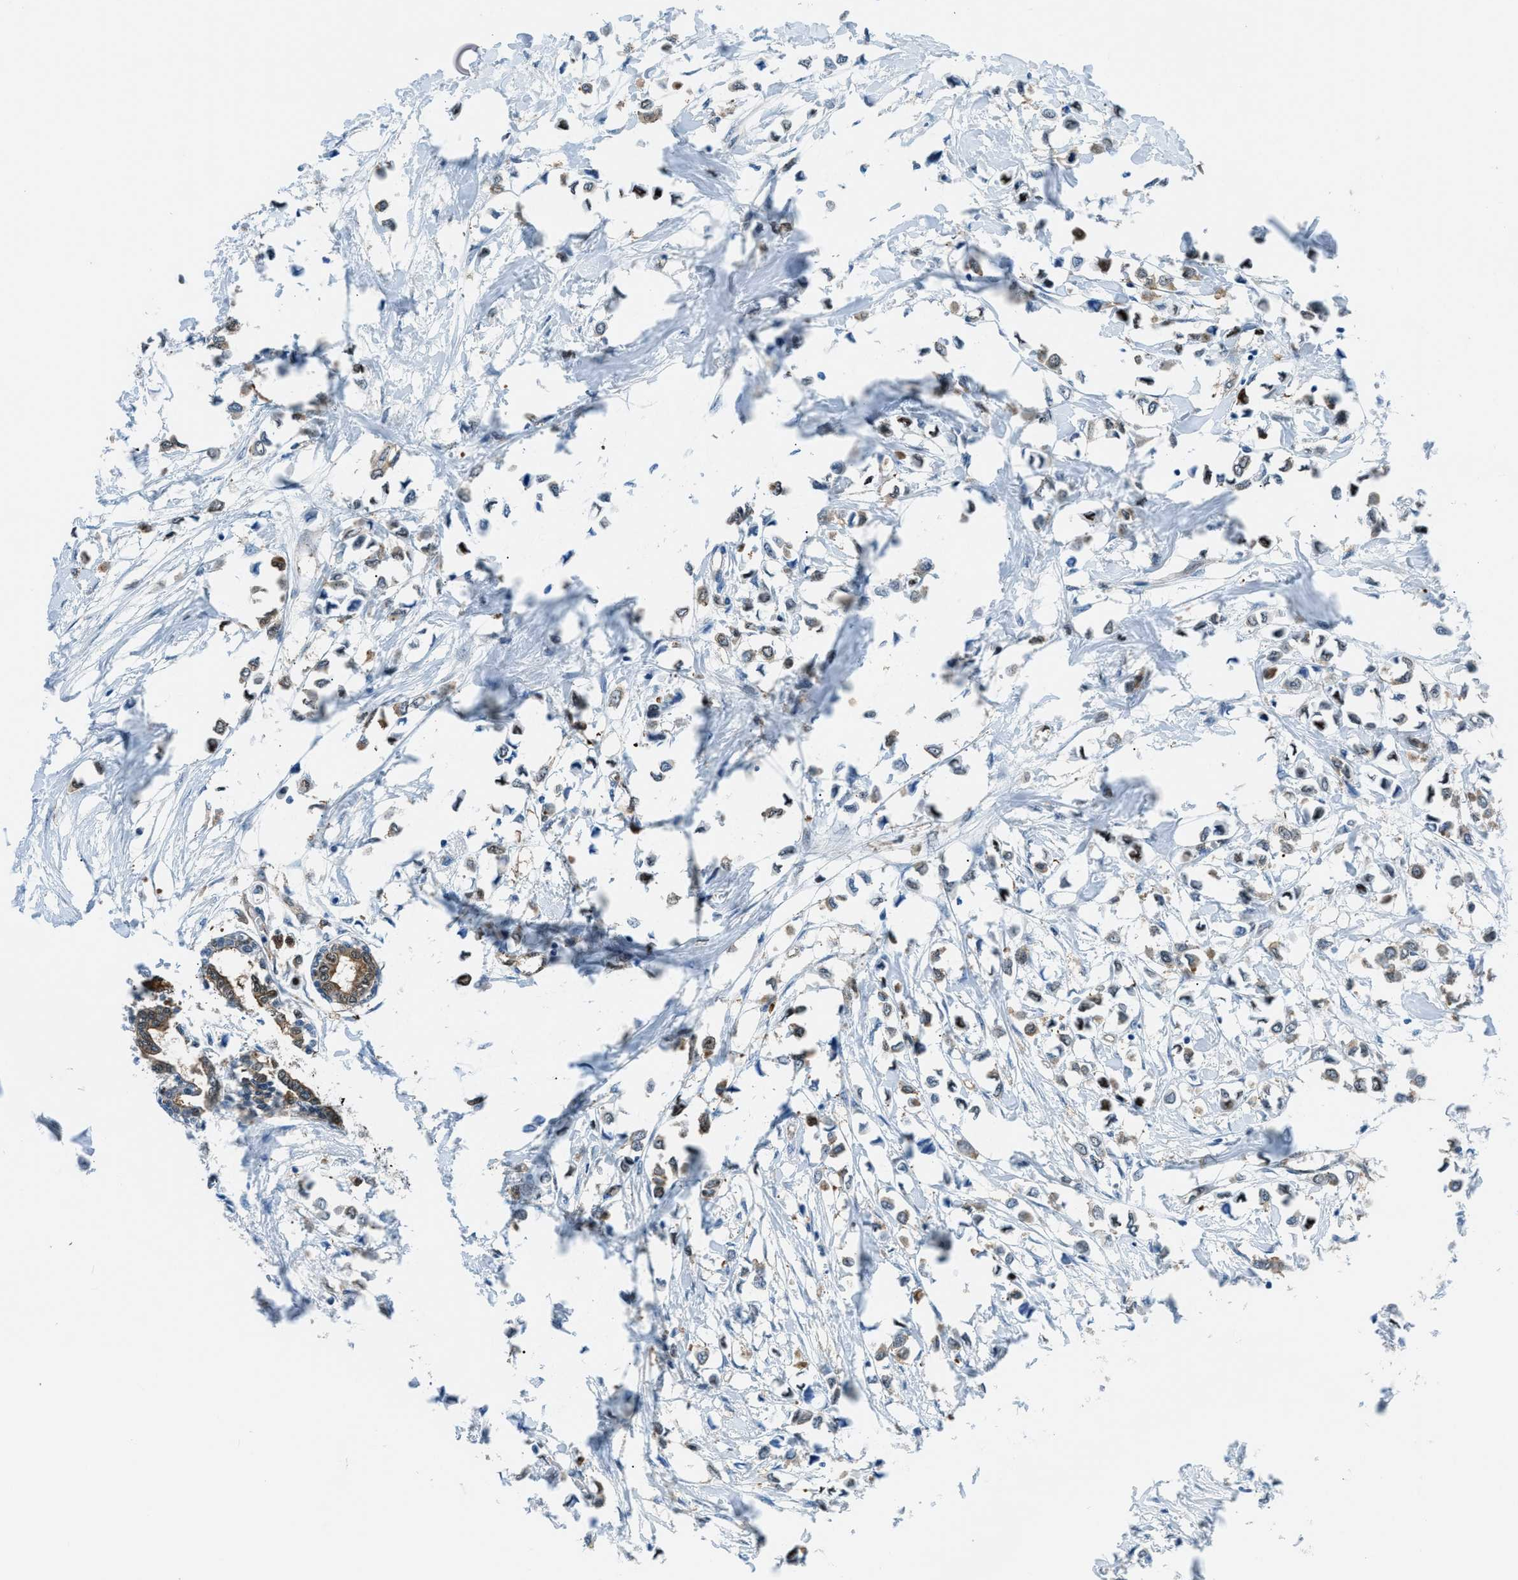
{"staining": {"intensity": "moderate", "quantity": "25%-75%", "location": "cytoplasmic/membranous,nuclear"}, "tissue": "breast cancer", "cell_type": "Tumor cells", "image_type": "cancer", "snomed": [{"axis": "morphology", "description": "Lobular carcinoma"}, {"axis": "topography", "description": "Breast"}], "caption": "Immunohistochemistry (IHC) (DAB) staining of human breast cancer (lobular carcinoma) displays moderate cytoplasmic/membranous and nuclear protein expression in about 25%-75% of tumor cells.", "gene": "YWHAE", "patient": {"sex": "female", "age": 51}}